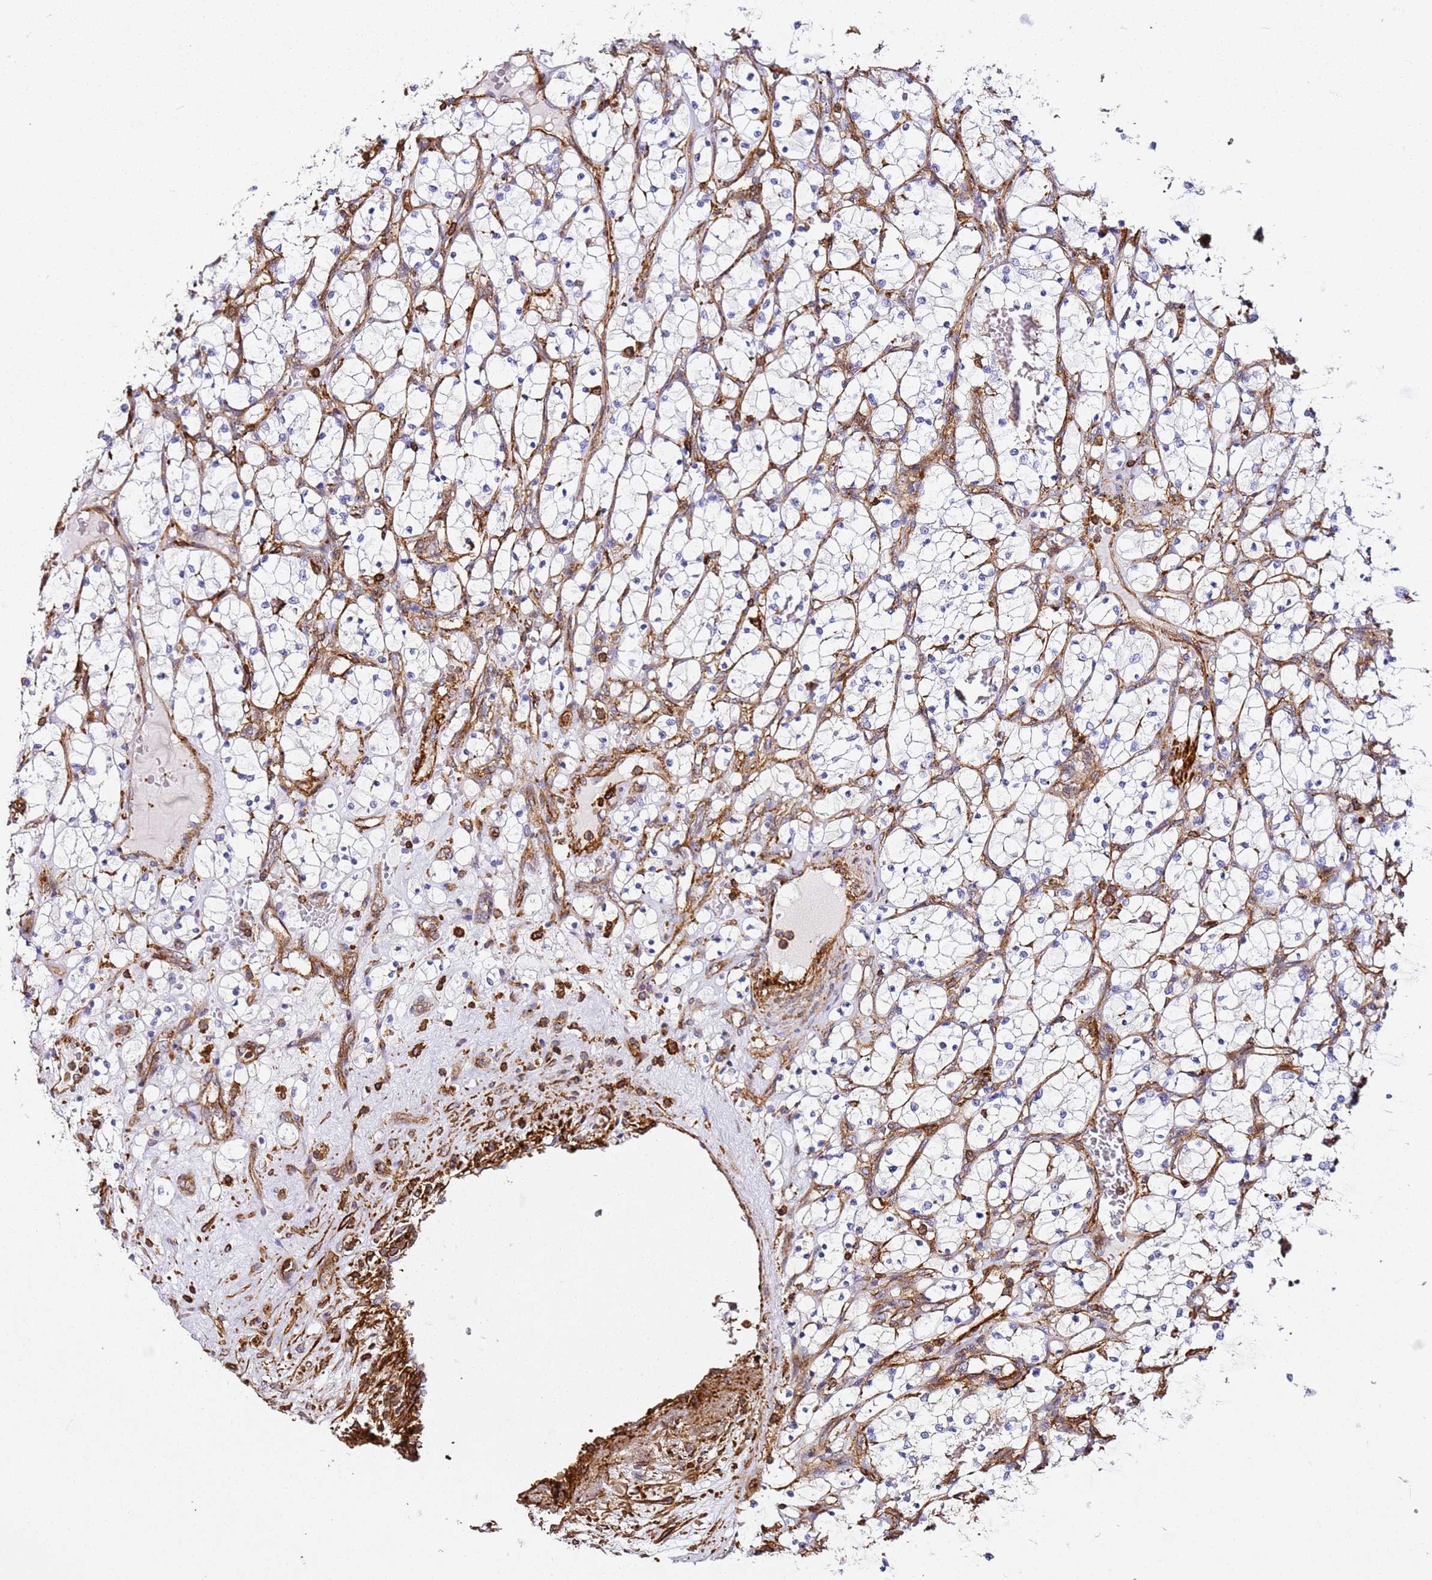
{"staining": {"intensity": "negative", "quantity": "none", "location": "none"}, "tissue": "renal cancer", "cell_type": "Tumor cells", "image_type": "cancer", "snomed": [{"axis": "morphology", "description": "Adenocarcinoma, NOS"}, {"axis": "topography", "description": "Kidney"}], "caption": "Protein analysis of renal cancer shows no significant positivity in tumor cells.", "gene": "ZNF671", "patient": {"sex": "female", "age": 69}}